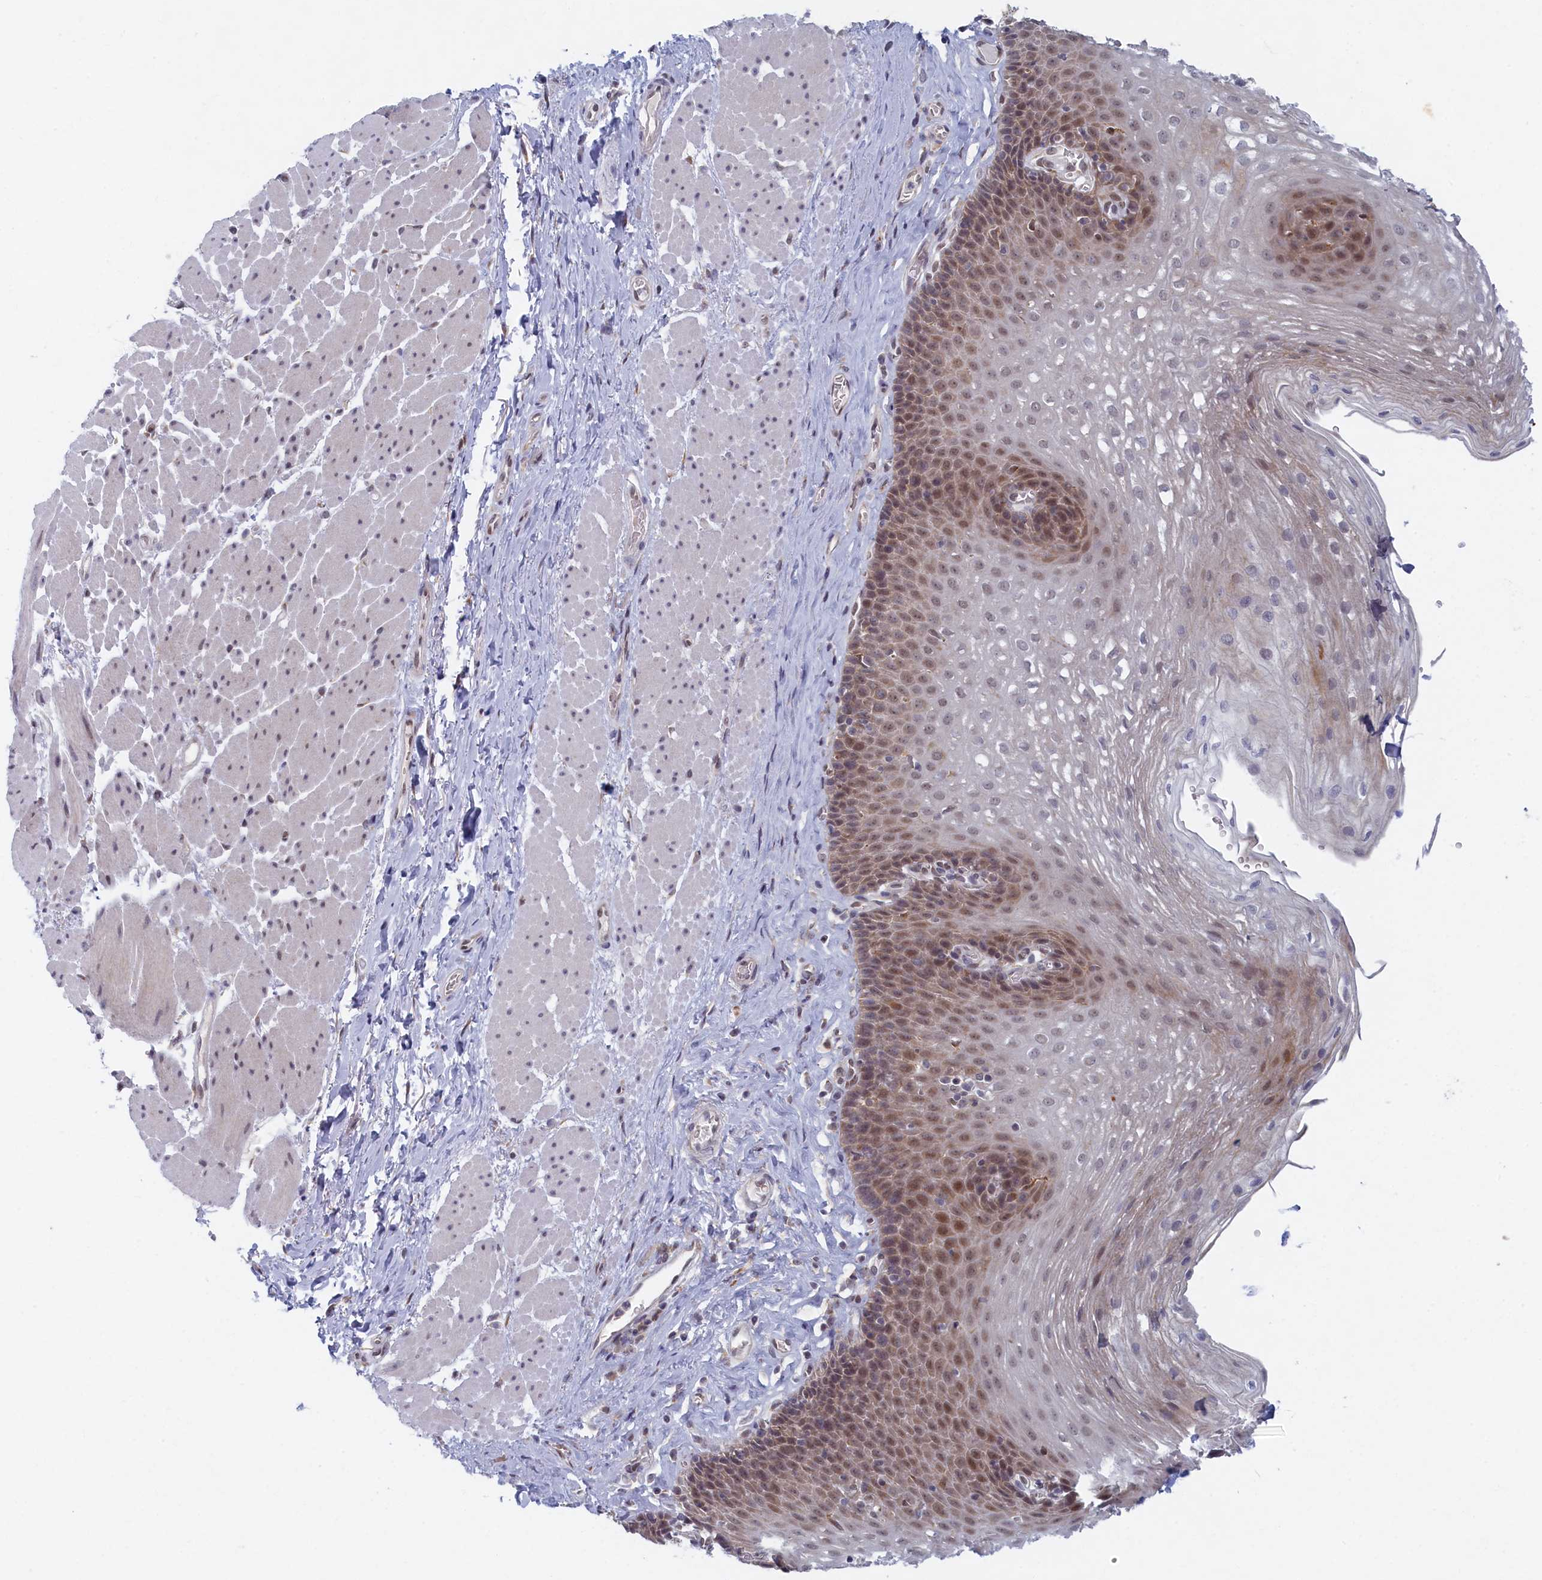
{"staining": {"intensity": "weak", "quantity": "25%-75%", "location": "cytoplasmic/membranous,nuclear"}, "tissue": "esophagus", "cell_type": "Squamous epithelial cells", "image_type": "normal", "snomed": [{"axis": "morphology", "description": "Normal tissue, NOS"}, {"axis": "topography", "description": "Esophagus"}], "caption": "Immunohistochemical staining of benign esophagus reveals 25%-75% levels of weak cytoplasmic/membranous,nuclear protein staining in approximately 25%-75% of squamous epithelial cells. The protein of interest is shown in brown color, while the nuclei are stained blue.", "gene": "DNAJC17", "patient": {"sex": "female", "age": 66}}